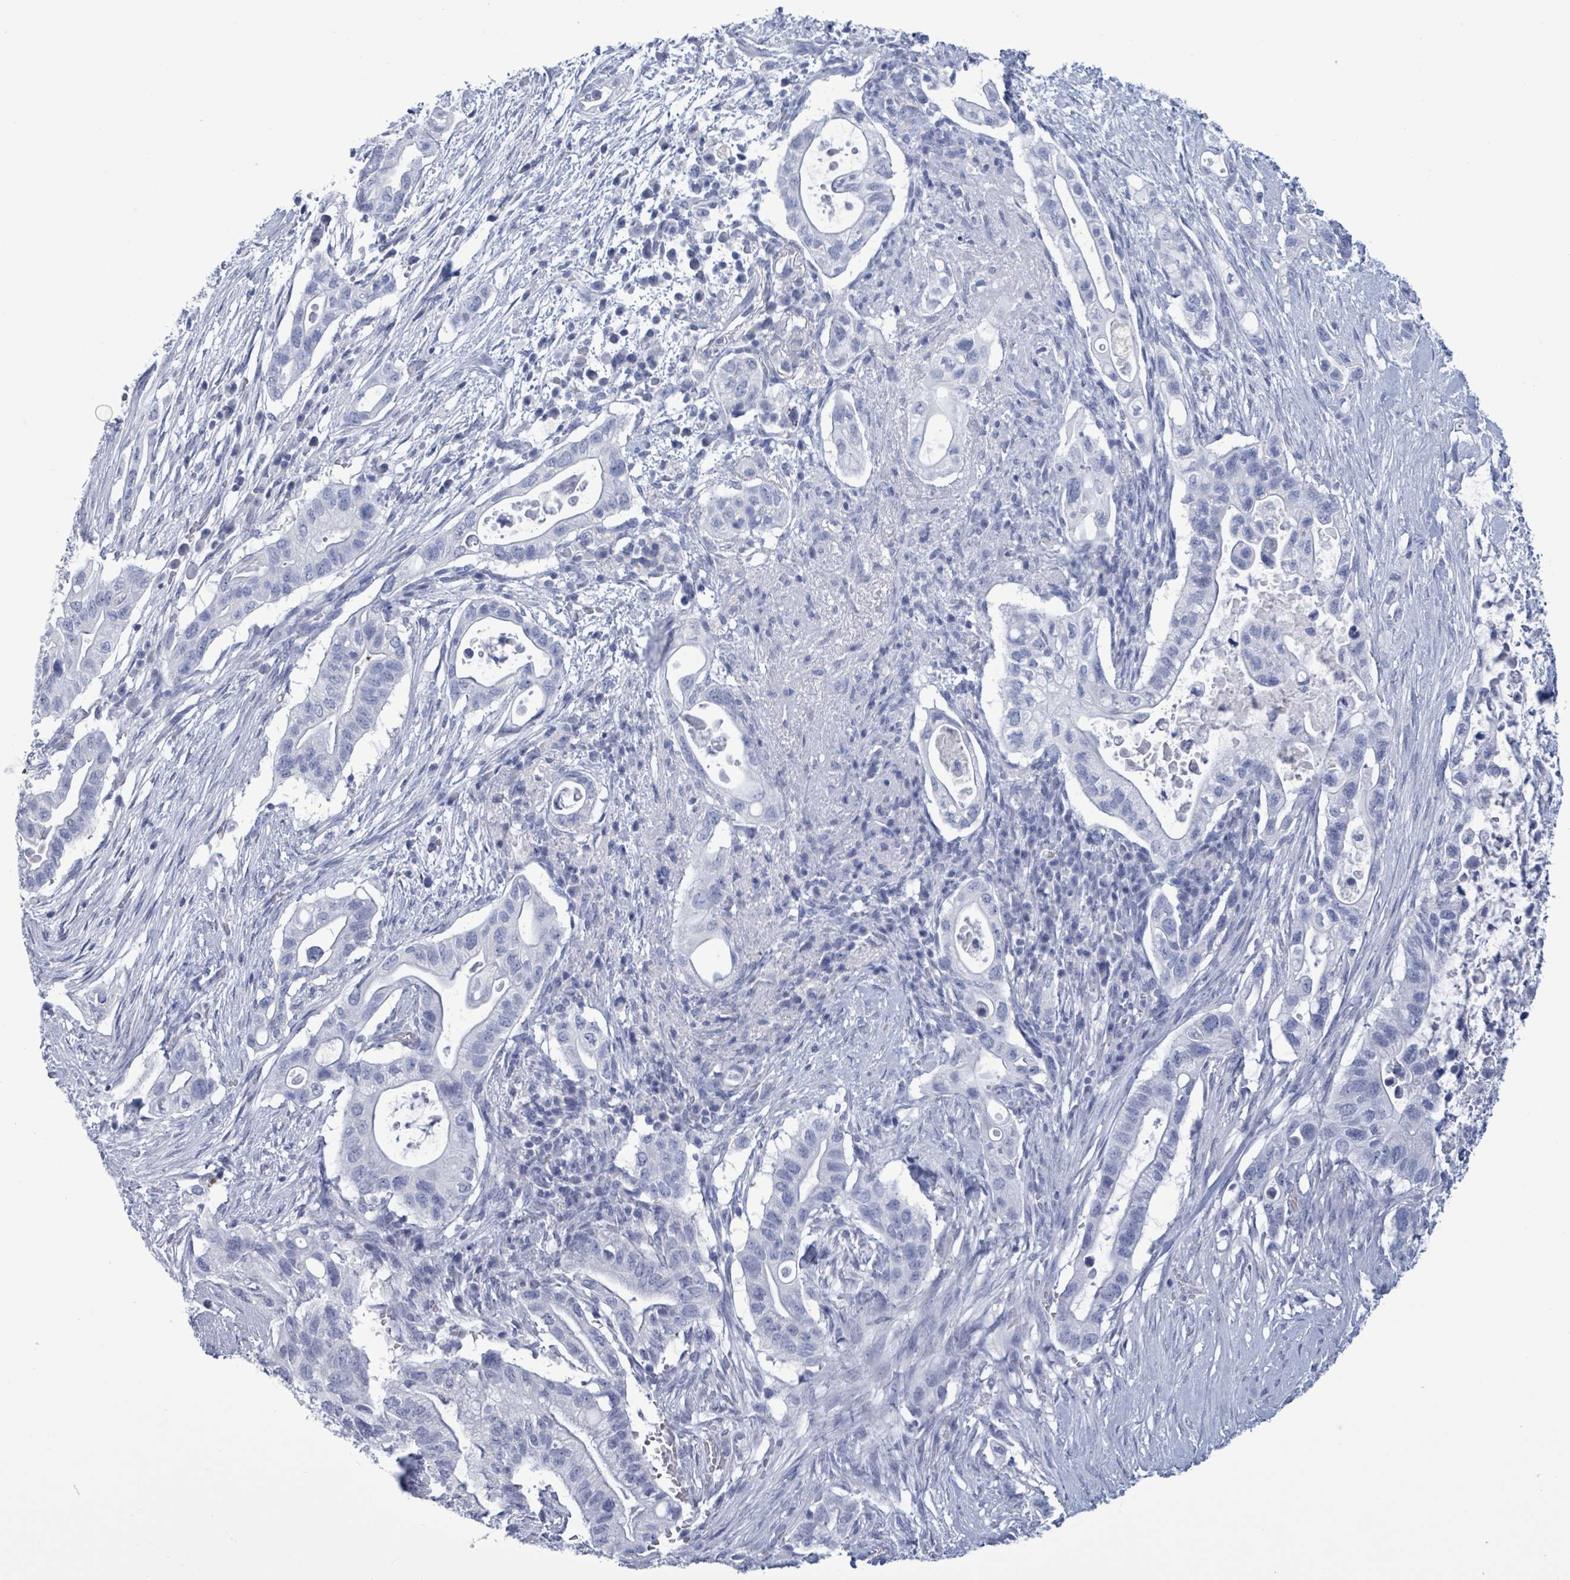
{"staining": {"intensity": "negative", "quantity": "none", "location": "none"}, "tissue": "pancreatic cancer", "cell_type": "Tumor cells", "image_type": "cancer", "snomed": [{"axis": "morphology", "description": "Adenocarcinoma, NOS"}, {"axis": "topography", "description": "Pancreas"}], "caption": "This is an immunohistochemistry (IHC) histopathology image of adenocarcinoma (pancreatic). There is no expression in tumor cells.", "gene": "NKX2-1", "patient": {"sex": "female", "age": 72}}